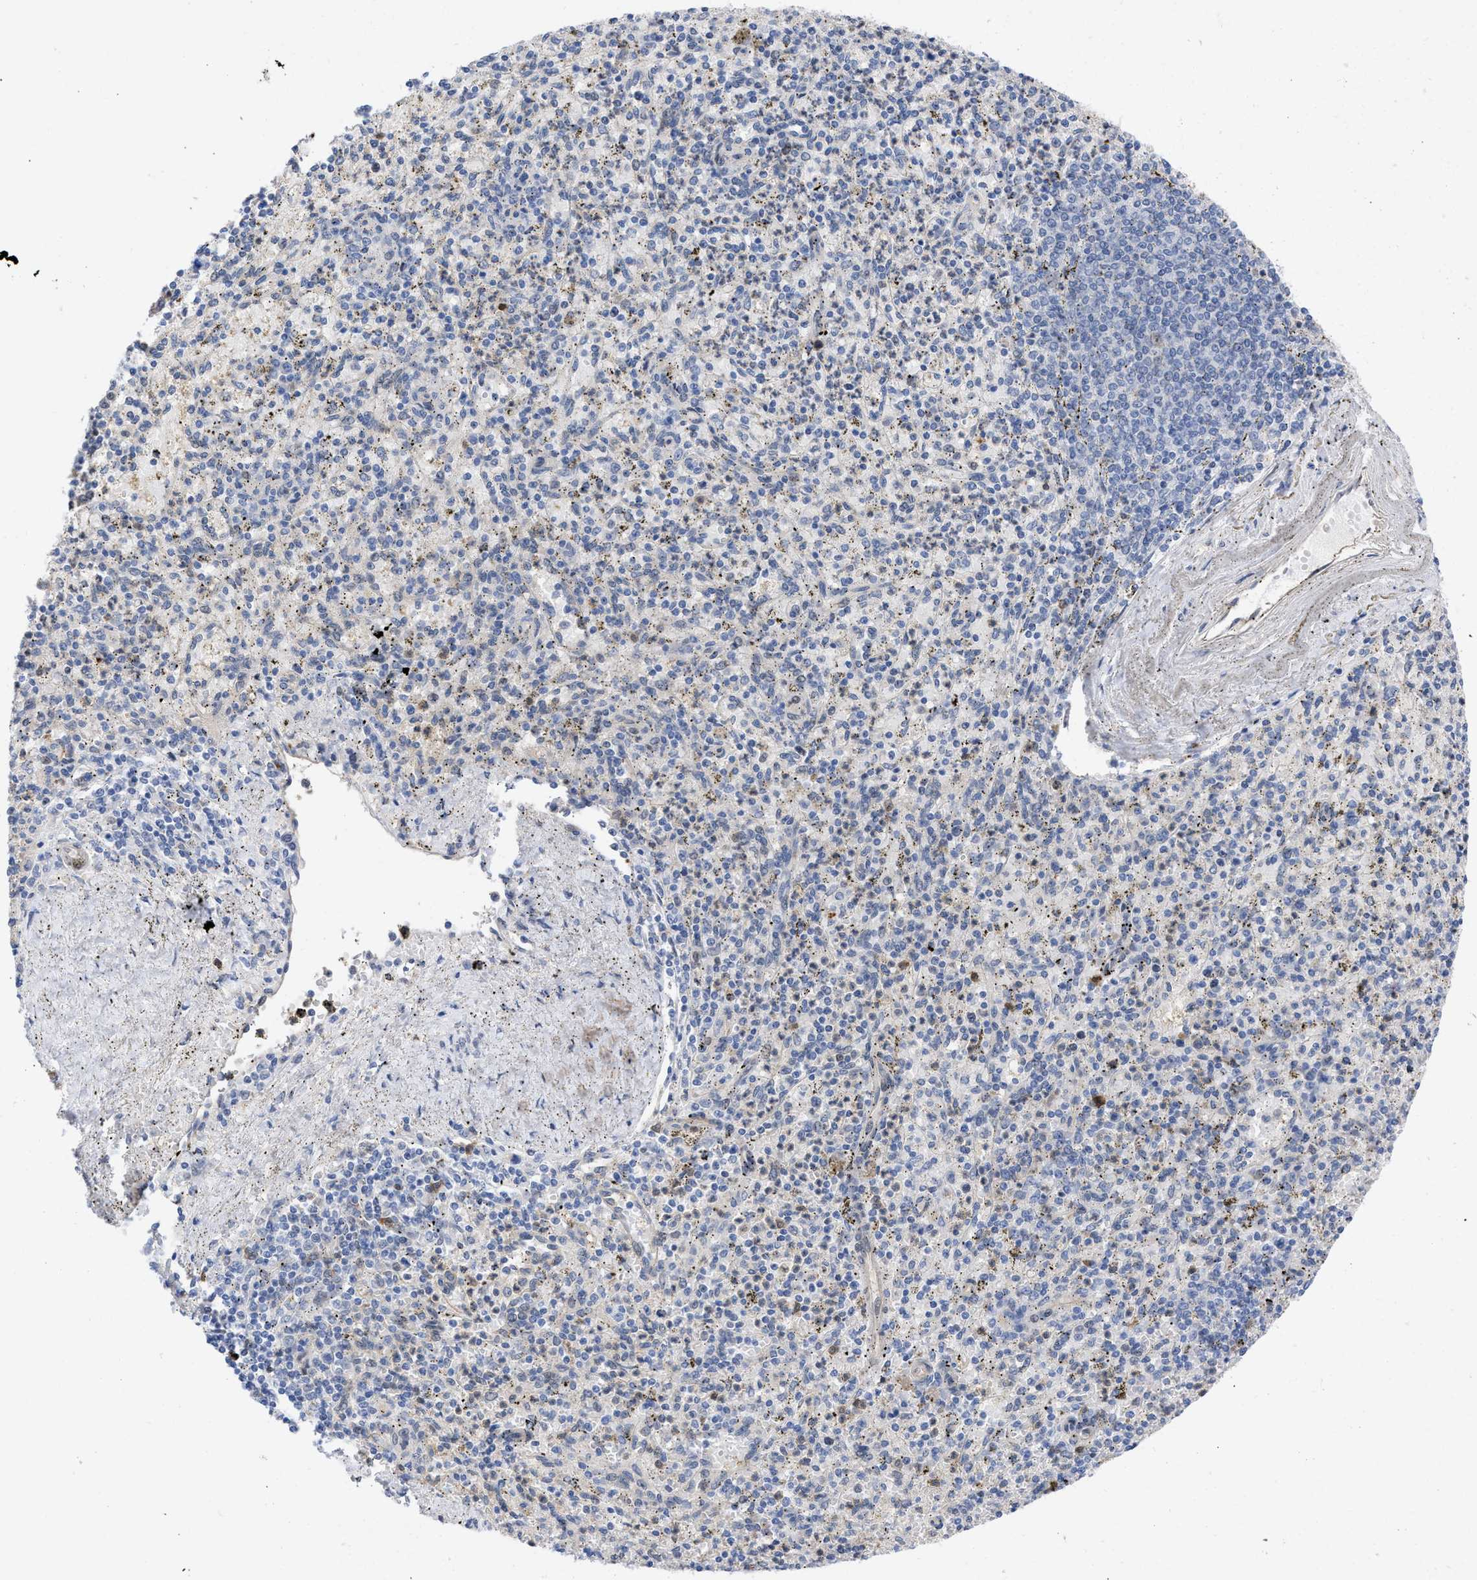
{"staining": {"intensity": "weak", "quantity": "25%-75%", "location": "cytoplasmic/membranous"}, "tissue": "spleen", "cell_type": "Cells in red pulp", "image_type": "normal", "snomed": [{"axis": "morphology", "description": "Normal tissue, NOS"}, {"axis": "topography", "description": "Spleen"}], "caption": "Immunohistochemical staining of unremarkable spleen exhibits weak cytoplasmic/membranous protein positivity in about 25%-75% of cells in red pulp.", "gene": "THRA", "patient": {"sex": "male", "age": 72}}